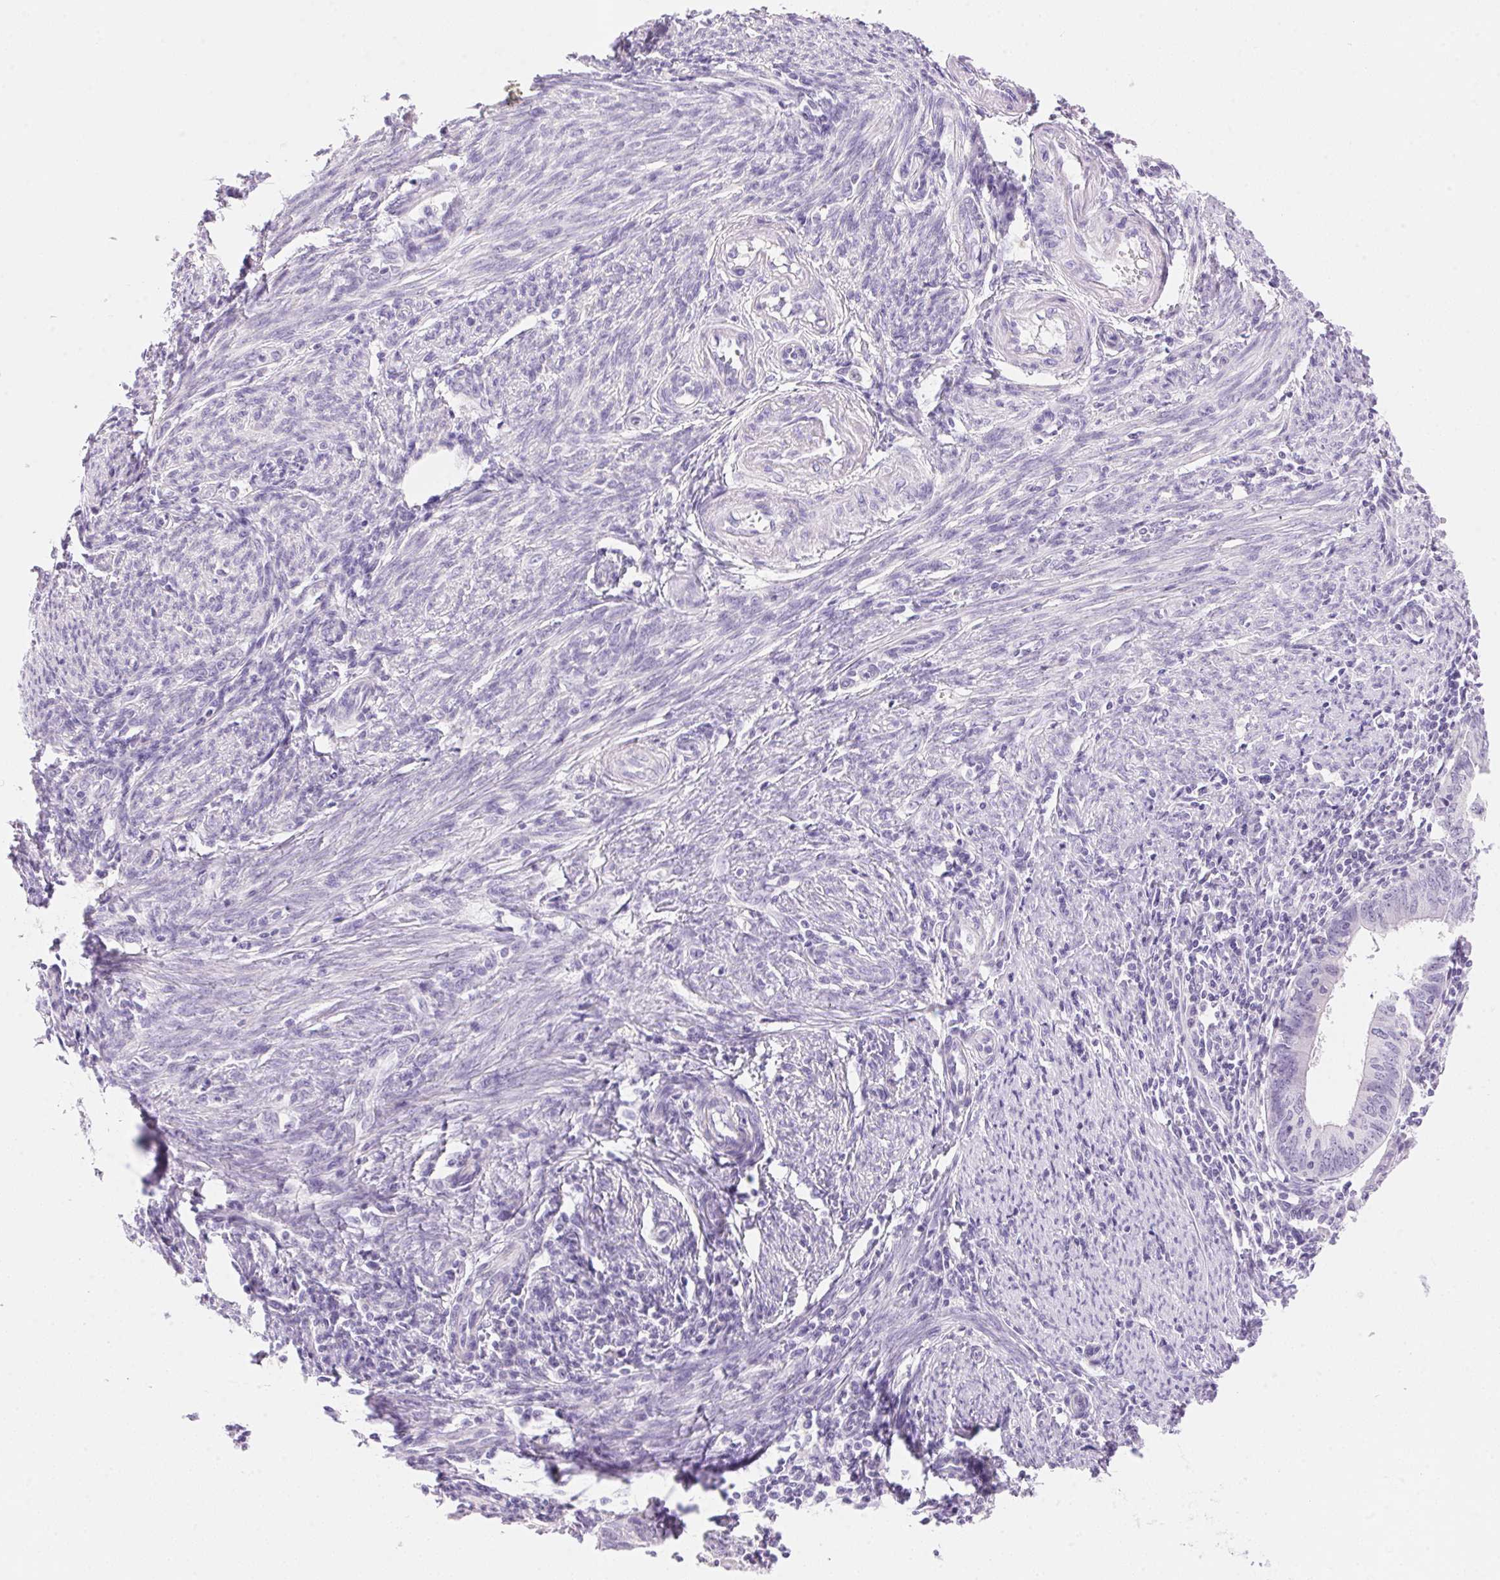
{"staining": {"intensity": "negative", "quantity": "none", "location": "none"}, "tissue": "endometrial cancer", "cell_type": "Tumor cells", "image_type": "cancer", "snomed": [{"axis": "morphology", "description": "Adenocarcinoma, NOS"}, {"axis": "topography", "description": "Endometrium"}], "caption": "Immunohistochemistry (IHC) image of neoplastic tissue: human adenocarcinoma (endometrial) stained with DAB (3,3'-diaminobenzidine) shows no significant protein staining in tumor cells.", "gene": "DHCR24", "patient": {"sex": "female", "age": 60}}